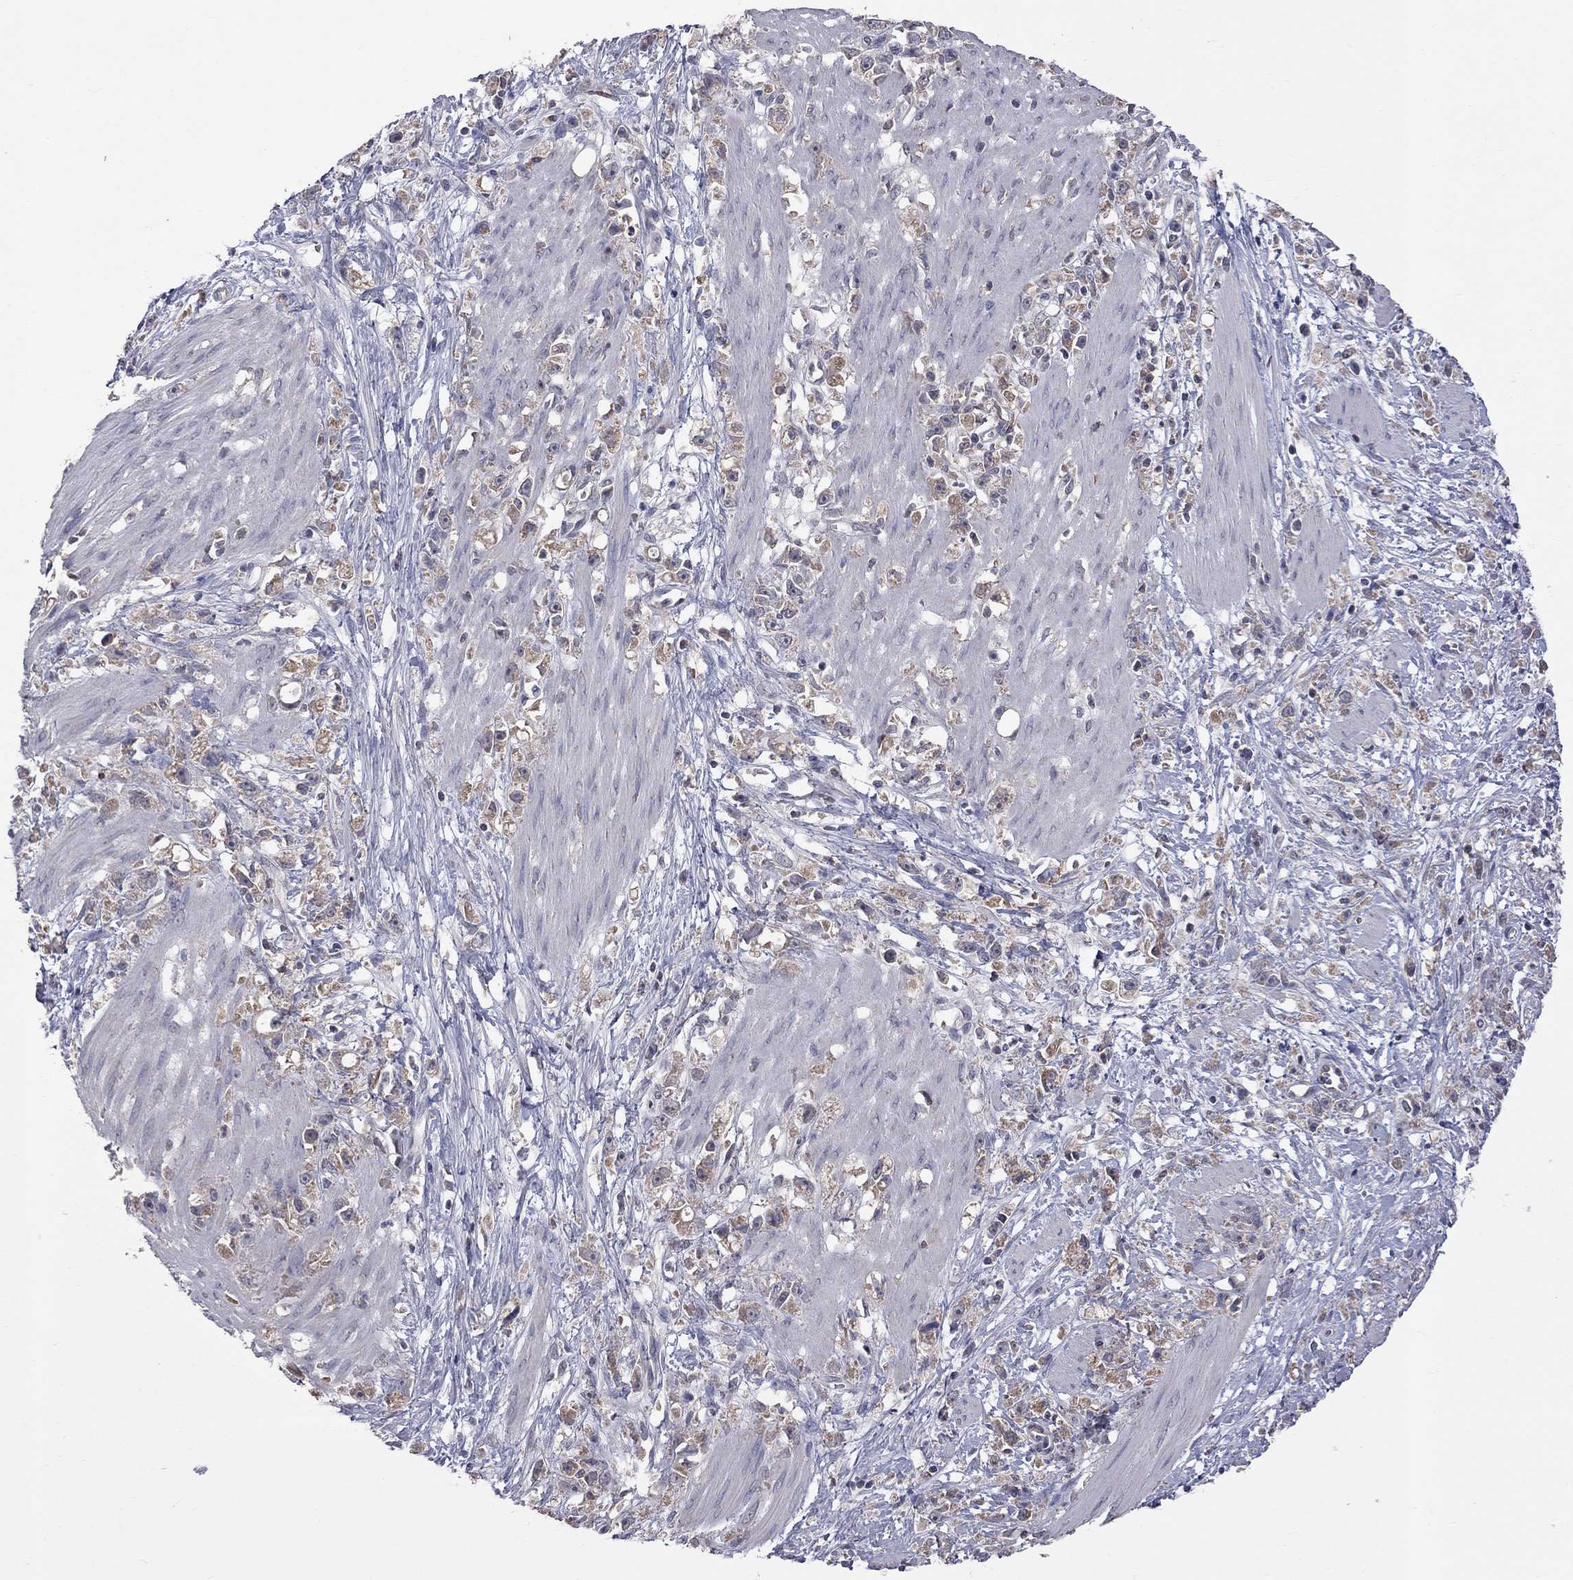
{"staining": {"intensity": "weak", "quantity": ">75%", "location": "cytoplasmic/membranous"}, "tissue": "stomach cancer", "cell_type": "Tumor cells", "image_type": "cancer", "snomed": [{"axis": "morphology", "description": "Adenocarcinoma, NOS"}, {"axis": "topography", "description": "Stomach"}], "caption": "This is an image of immunohistochemistry (IHC) staining of stomach cancer, which shows weak positivity in the cytoplasmic/membranous of tumor cells.", "gene": "HTR6", "patient": {"sex": "female", "age": 59}}